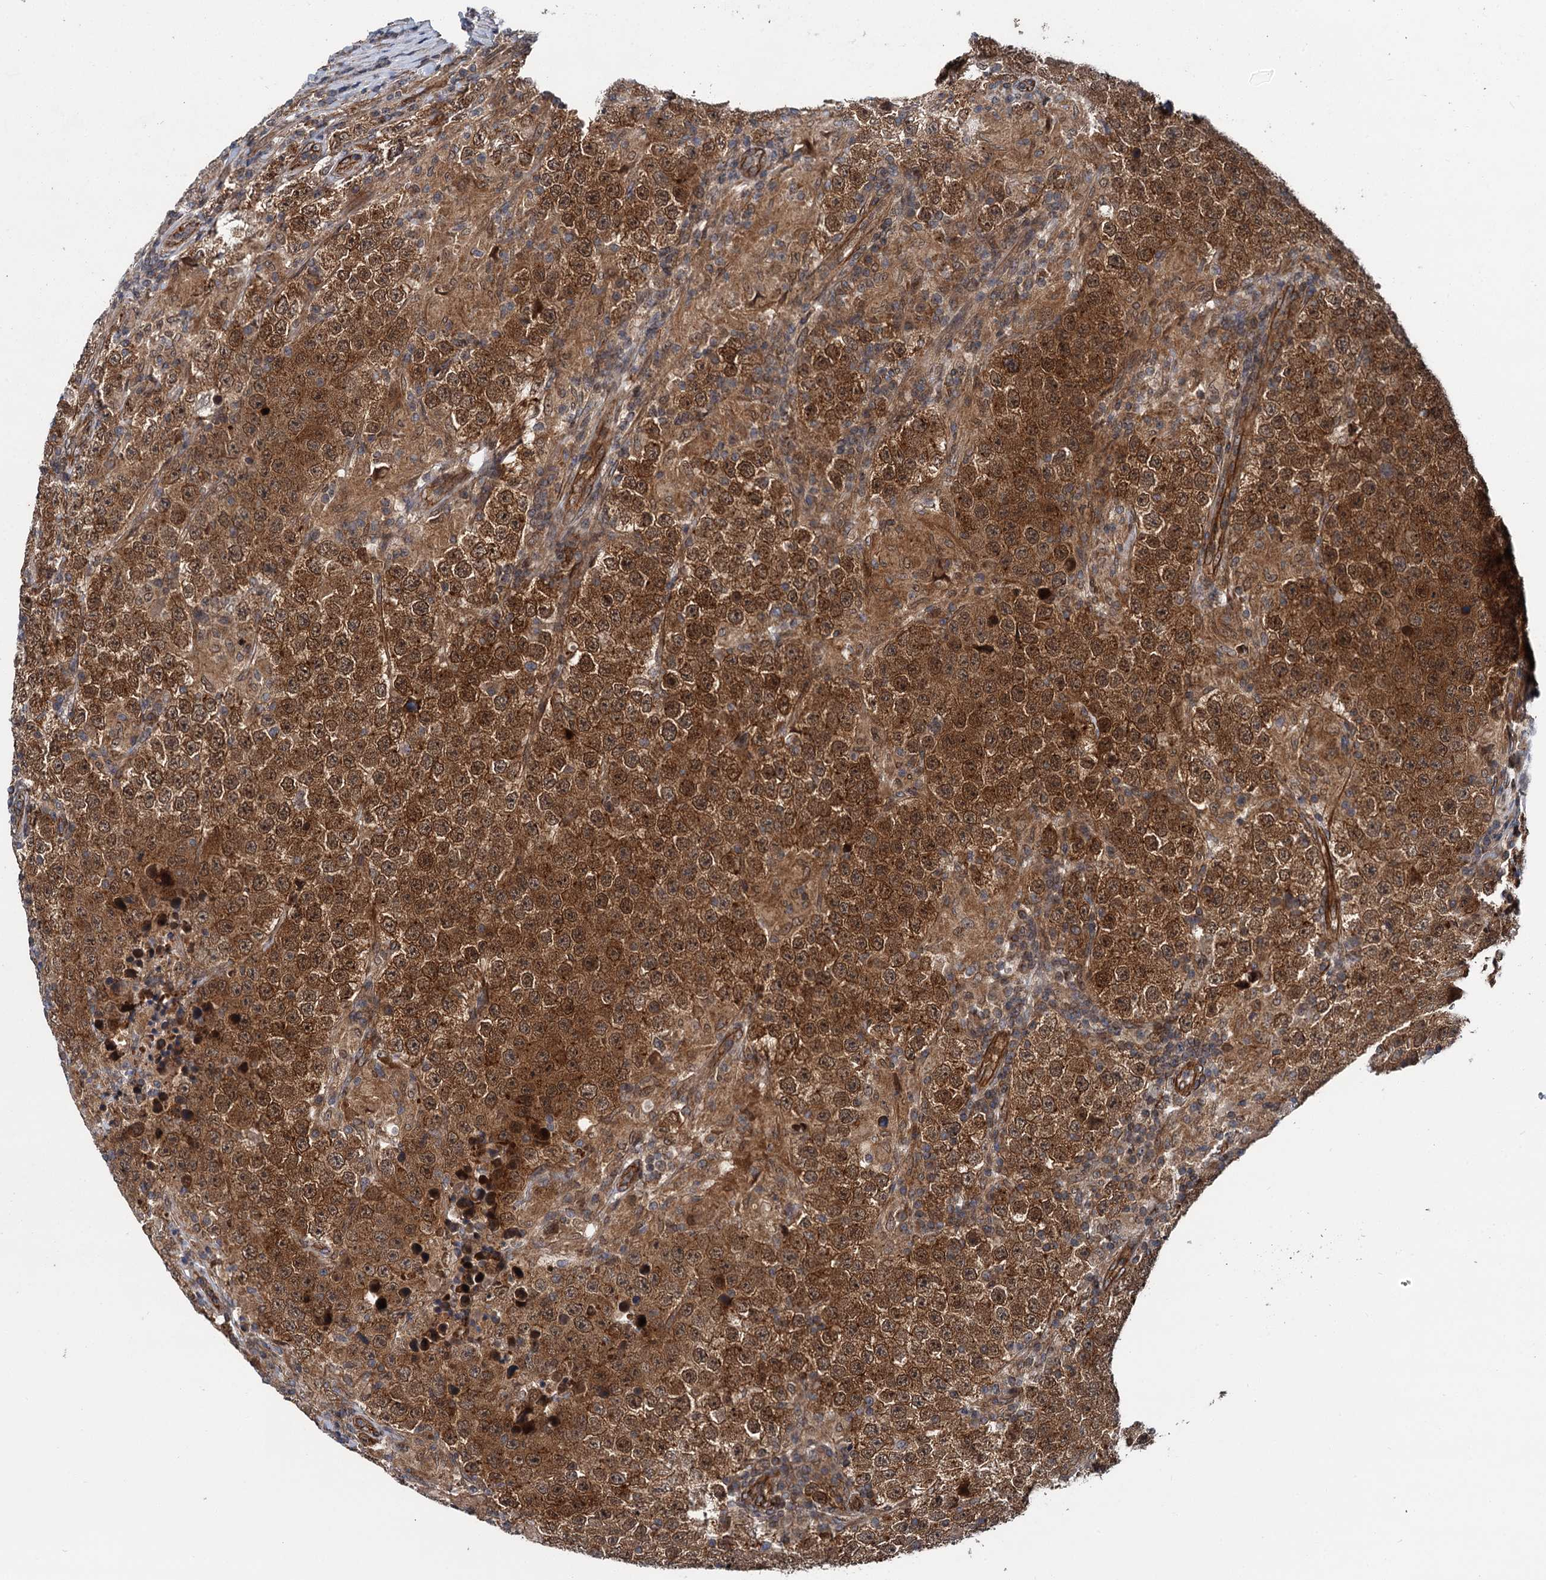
{"staining": {"intensity": "strong", "quantity": ">75%", "location": "cytoplasmic/membranous,nuclear"}, "tissue": "testis cancer", "cell_type": "Tumor cells", "image_type": "cancer", "snomed": [{"axis": "morphology", "description": "Normal tissue, NOS"}, {"axis": "morphology", "description": "Urothelial carcinoma, High grade"}, {"axis": "morphology", "description": "Seminoma, NOS"}, {"axis": "morphology", "description": "Carcinoma, Embryonal, NOS"}, {"axis": "topography", "description": "Urinary bladder"}, {"axis": "topography", "description": "Testis"}], "caption": "DAB (3,3'-diaminobenzidine) immunohistochemical staining of testis embryonal carcinoma demonstrates strong cytoplasmic/membranous and nuclear protein positivity in approximately >75% of tumor cells. The staining is performed using DAB brown chromogen to label protein expression. The nuclei are counter-stained blue using hematoxylin.", "gene": "ZFYVE19", "patient": {"sex": "male", "age": 41}}